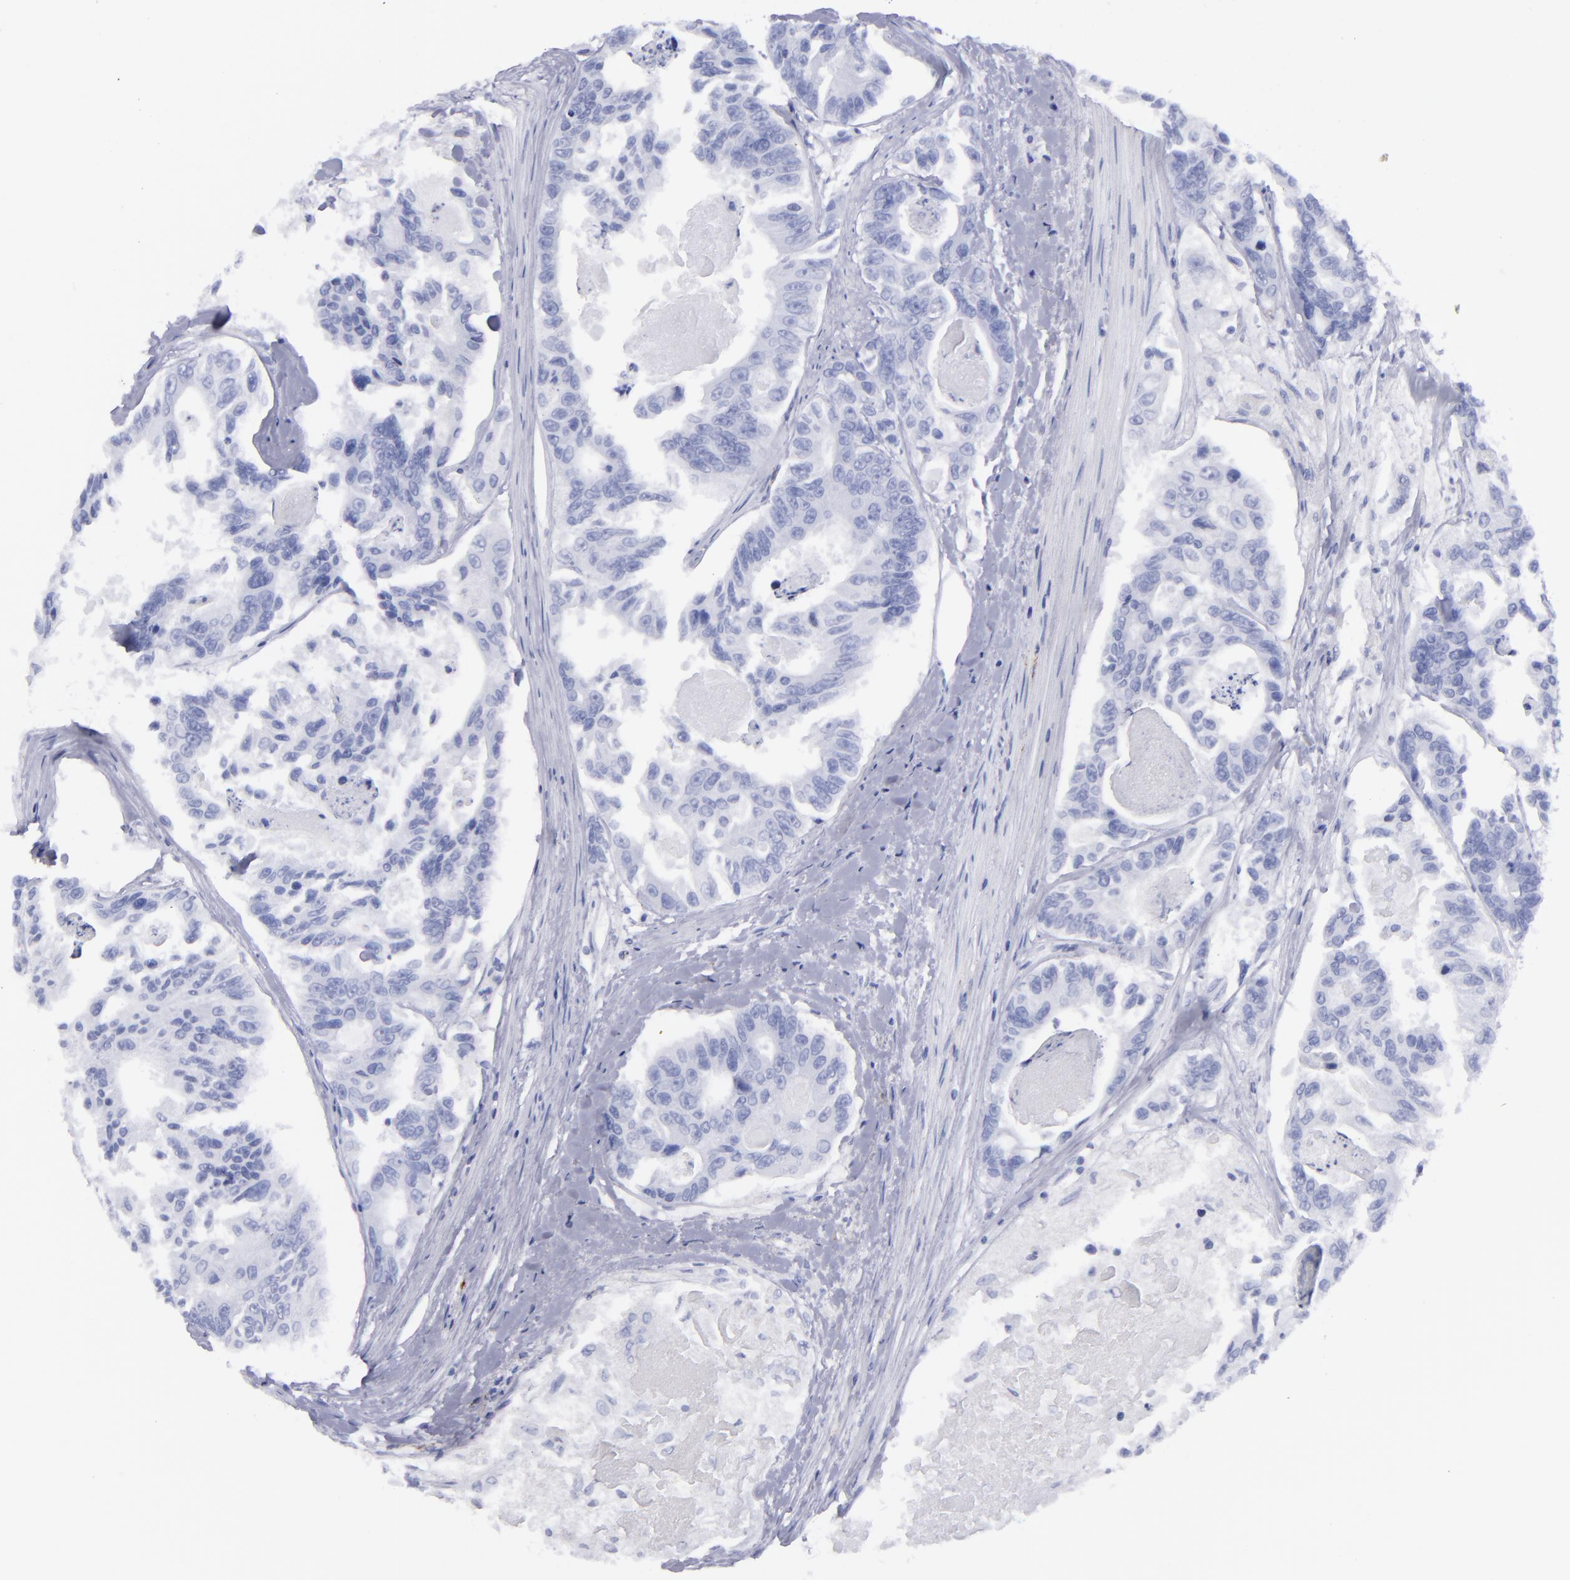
{"staining": {"intensity": "negative", "quantity": "none", "location": "none"}, "tissue": "colorectal cancer", "cell_type": "Tumor cells", "image_type": "cancer", "snomed": [{"axis": "morphology", "description": "Adenocarcinoma, NOS"}, {"axis": "topography", "description": "Colon"}], "caption": "An image of human colorectal cancer is negative for staining in tumor cells. (DAB (3,3'-diaminobenzidine) IHC, high magnification).", "gene": "SELPLG", "patient": {"sex": "female", "age": 86}}